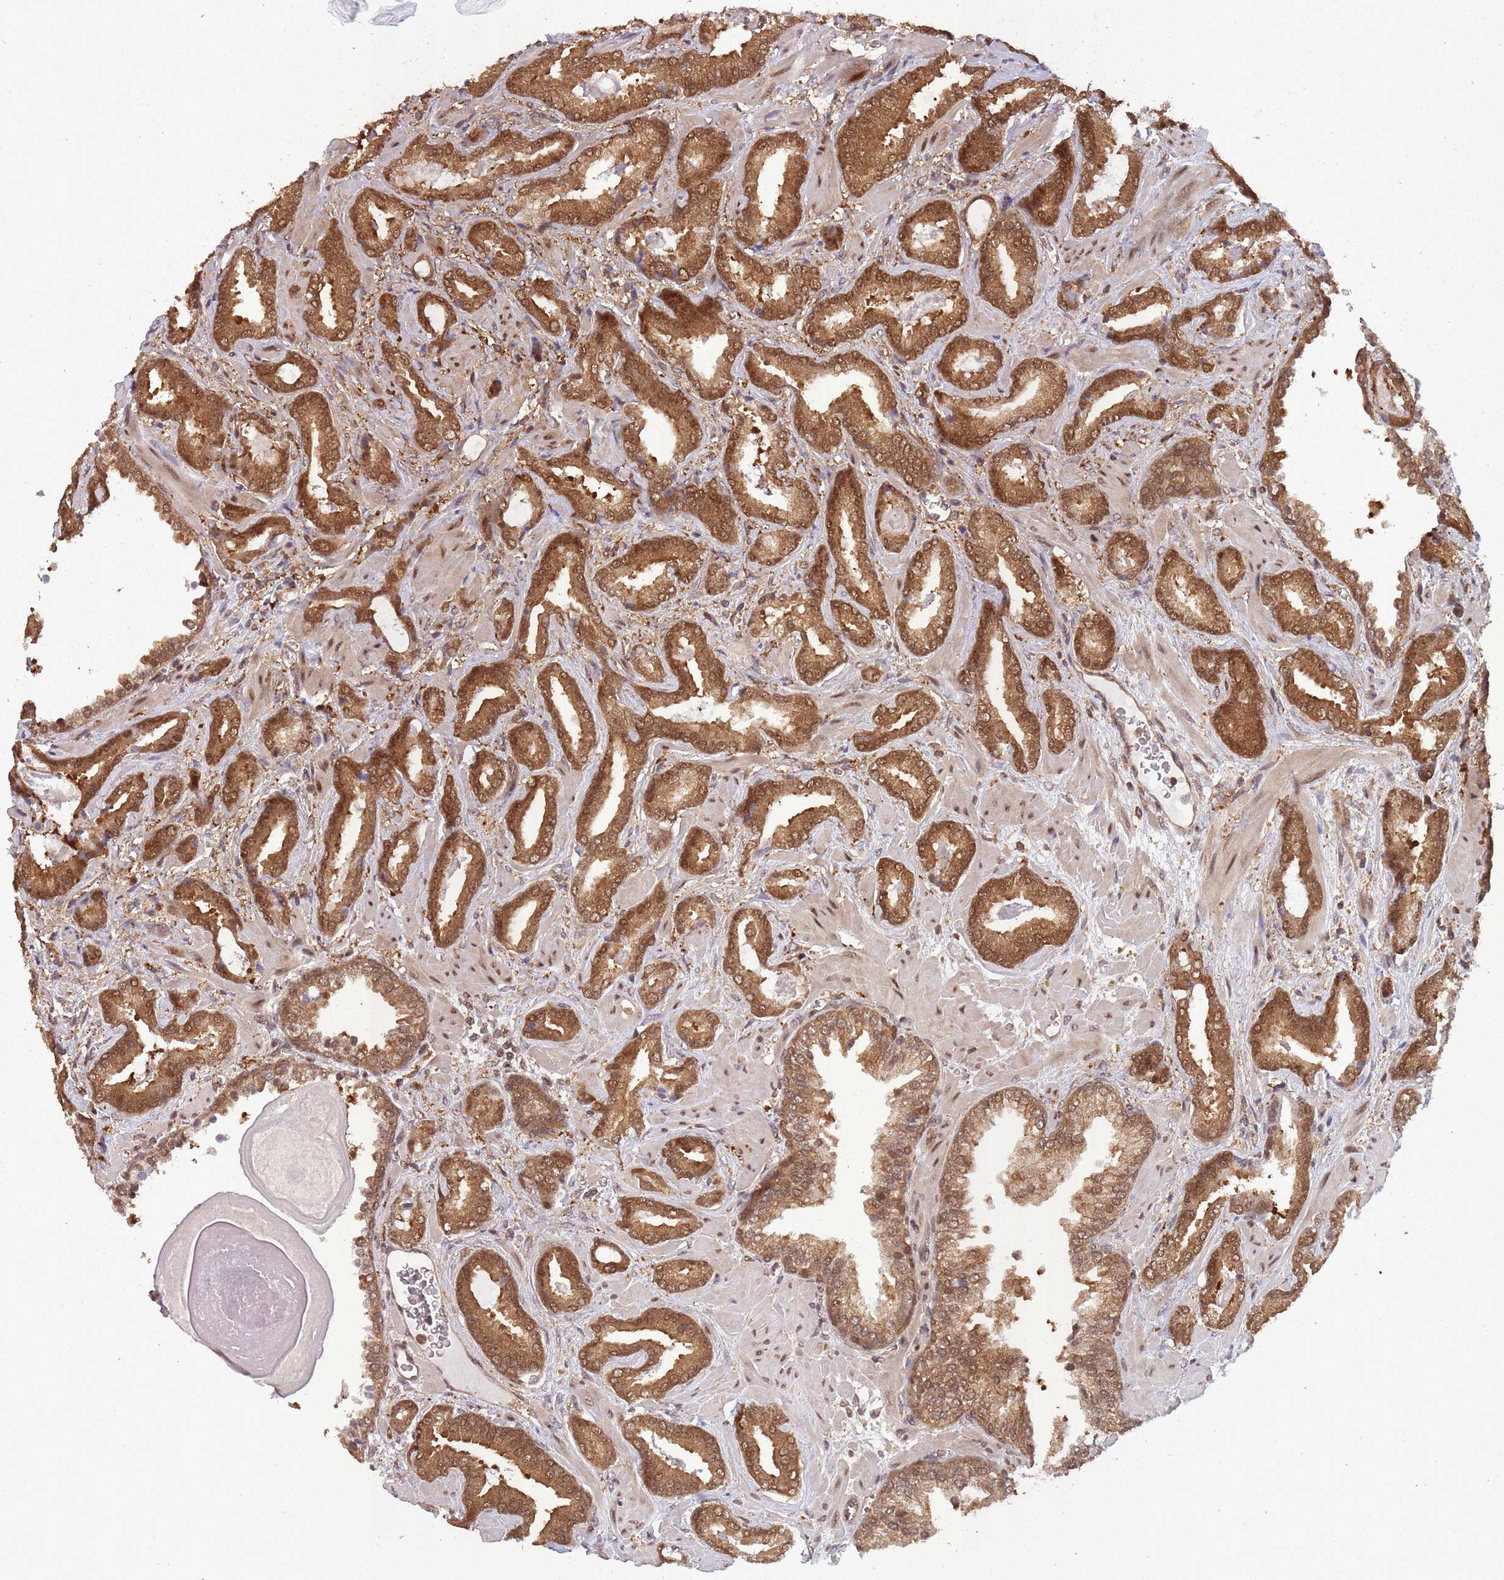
{"staining": {"intensity": "strong", "quantity": ">75%", "location": "cytoplasmic/membranous,nuclear"}, "tissue": "prostate cancer", "cell_type": "Tumor cells", "image_type": "cancer", "snomed": [{"axis": "morphology", "description": "Adenocarcinoma, Low grade"}, {"axis": "topography", "description": "Prostate"}], "caption": "This photomicrograph exhibits prostate cancer stained with IHC to label a protein in brown. The cytoplasmic/membranous and nuclear of tumor cells show strong positivity for the protein. Nuclei are counter-stained blue.", "gene": "PPP6R3", "patient": {"sex": "male", "age": 62}}